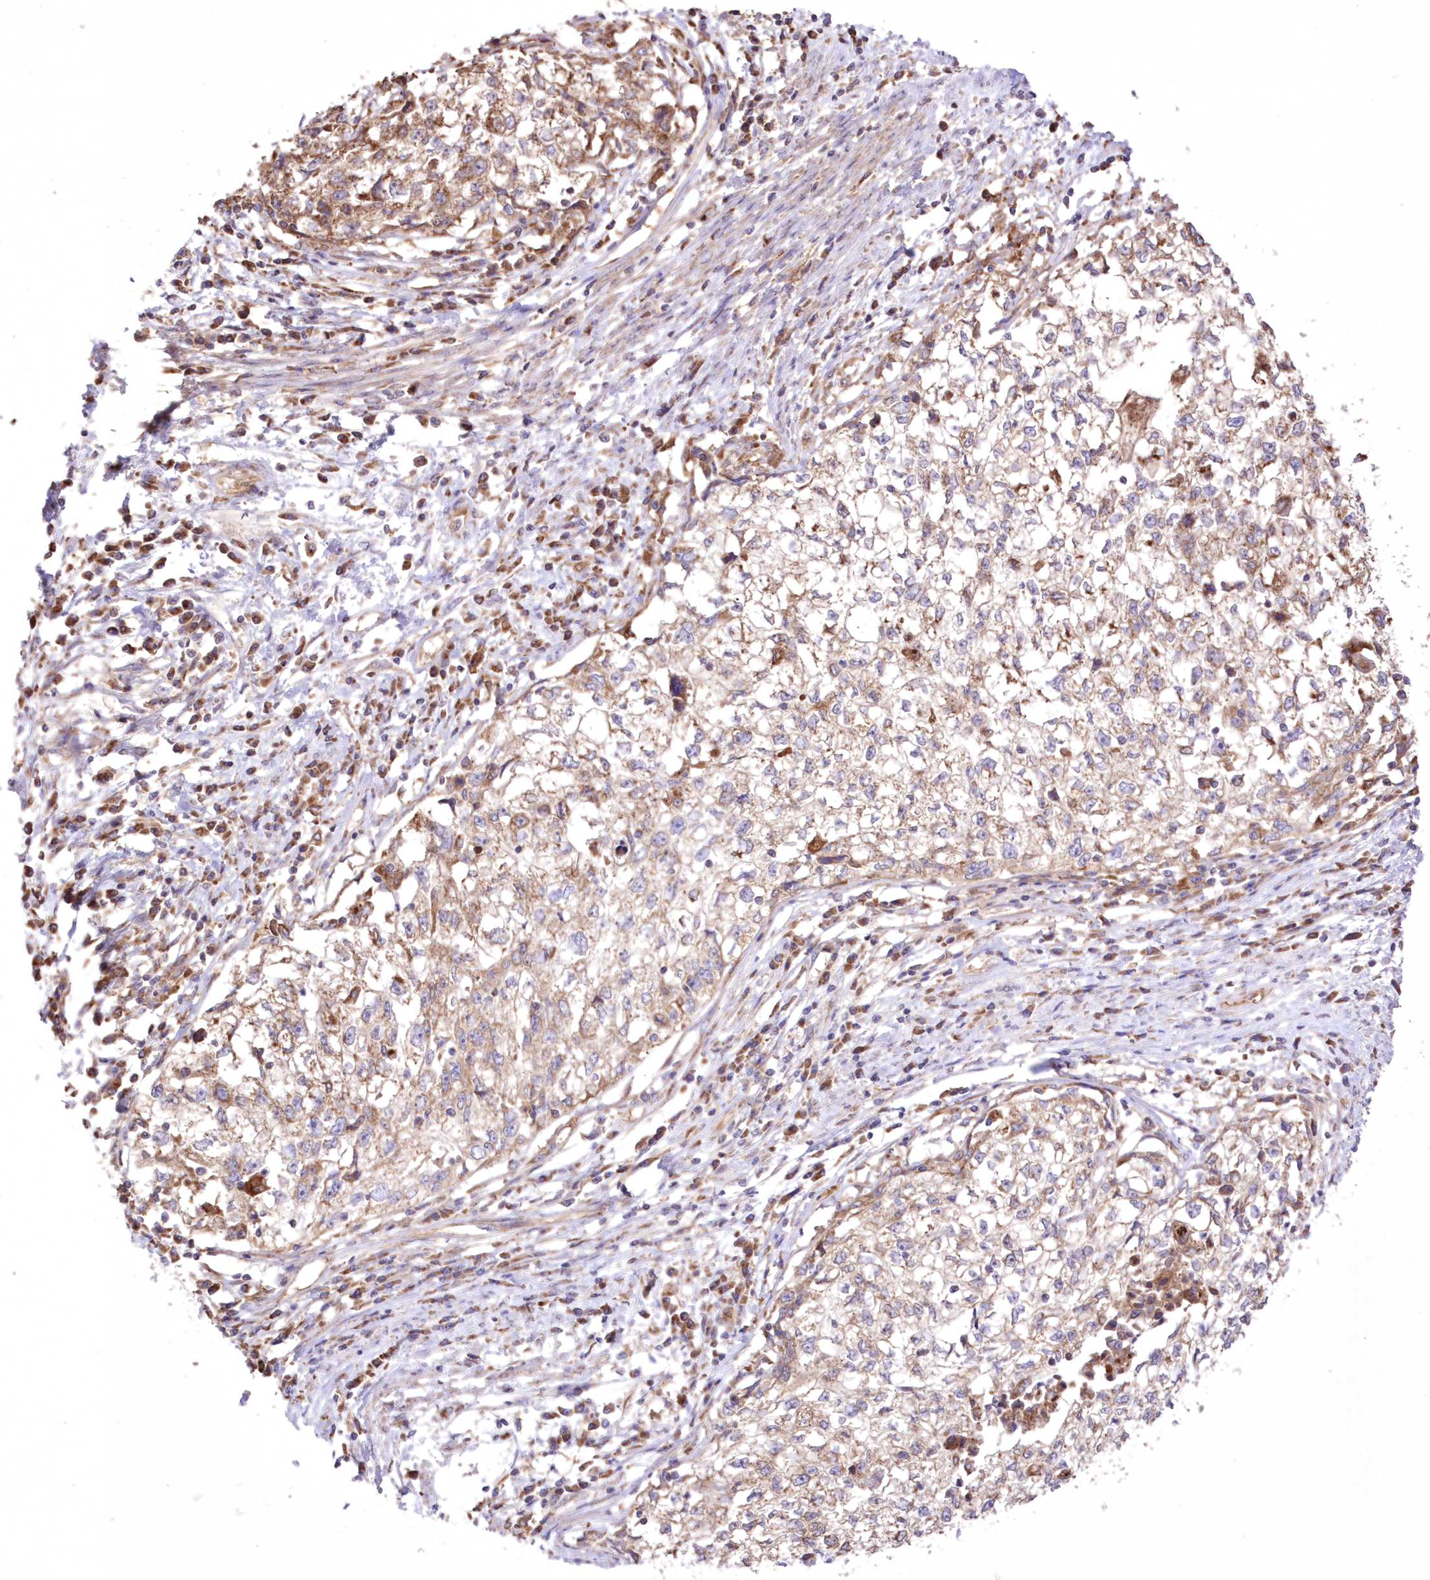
{"staining": {"intensity": "moderate", "quantity": "<25%", "location": "cytoplasmic/membranous"}, "tissue": "cervical cancer", "cell_type": "Tumor cells", "image_type": "cancer", "snomed": [{"axis": "morphology", "description": "Squamous cell carcinoma, NOS"}, {"axis": "topography", "description": "Cervix"}], "caption": "Cervical cancer (squamous cell carcinoma) stained for a protein displays moderate cytoplasmic/membranous positivity in tumor cells.", "gene": "FCHO2", "patient": {"sex": "female", "age": 57}}